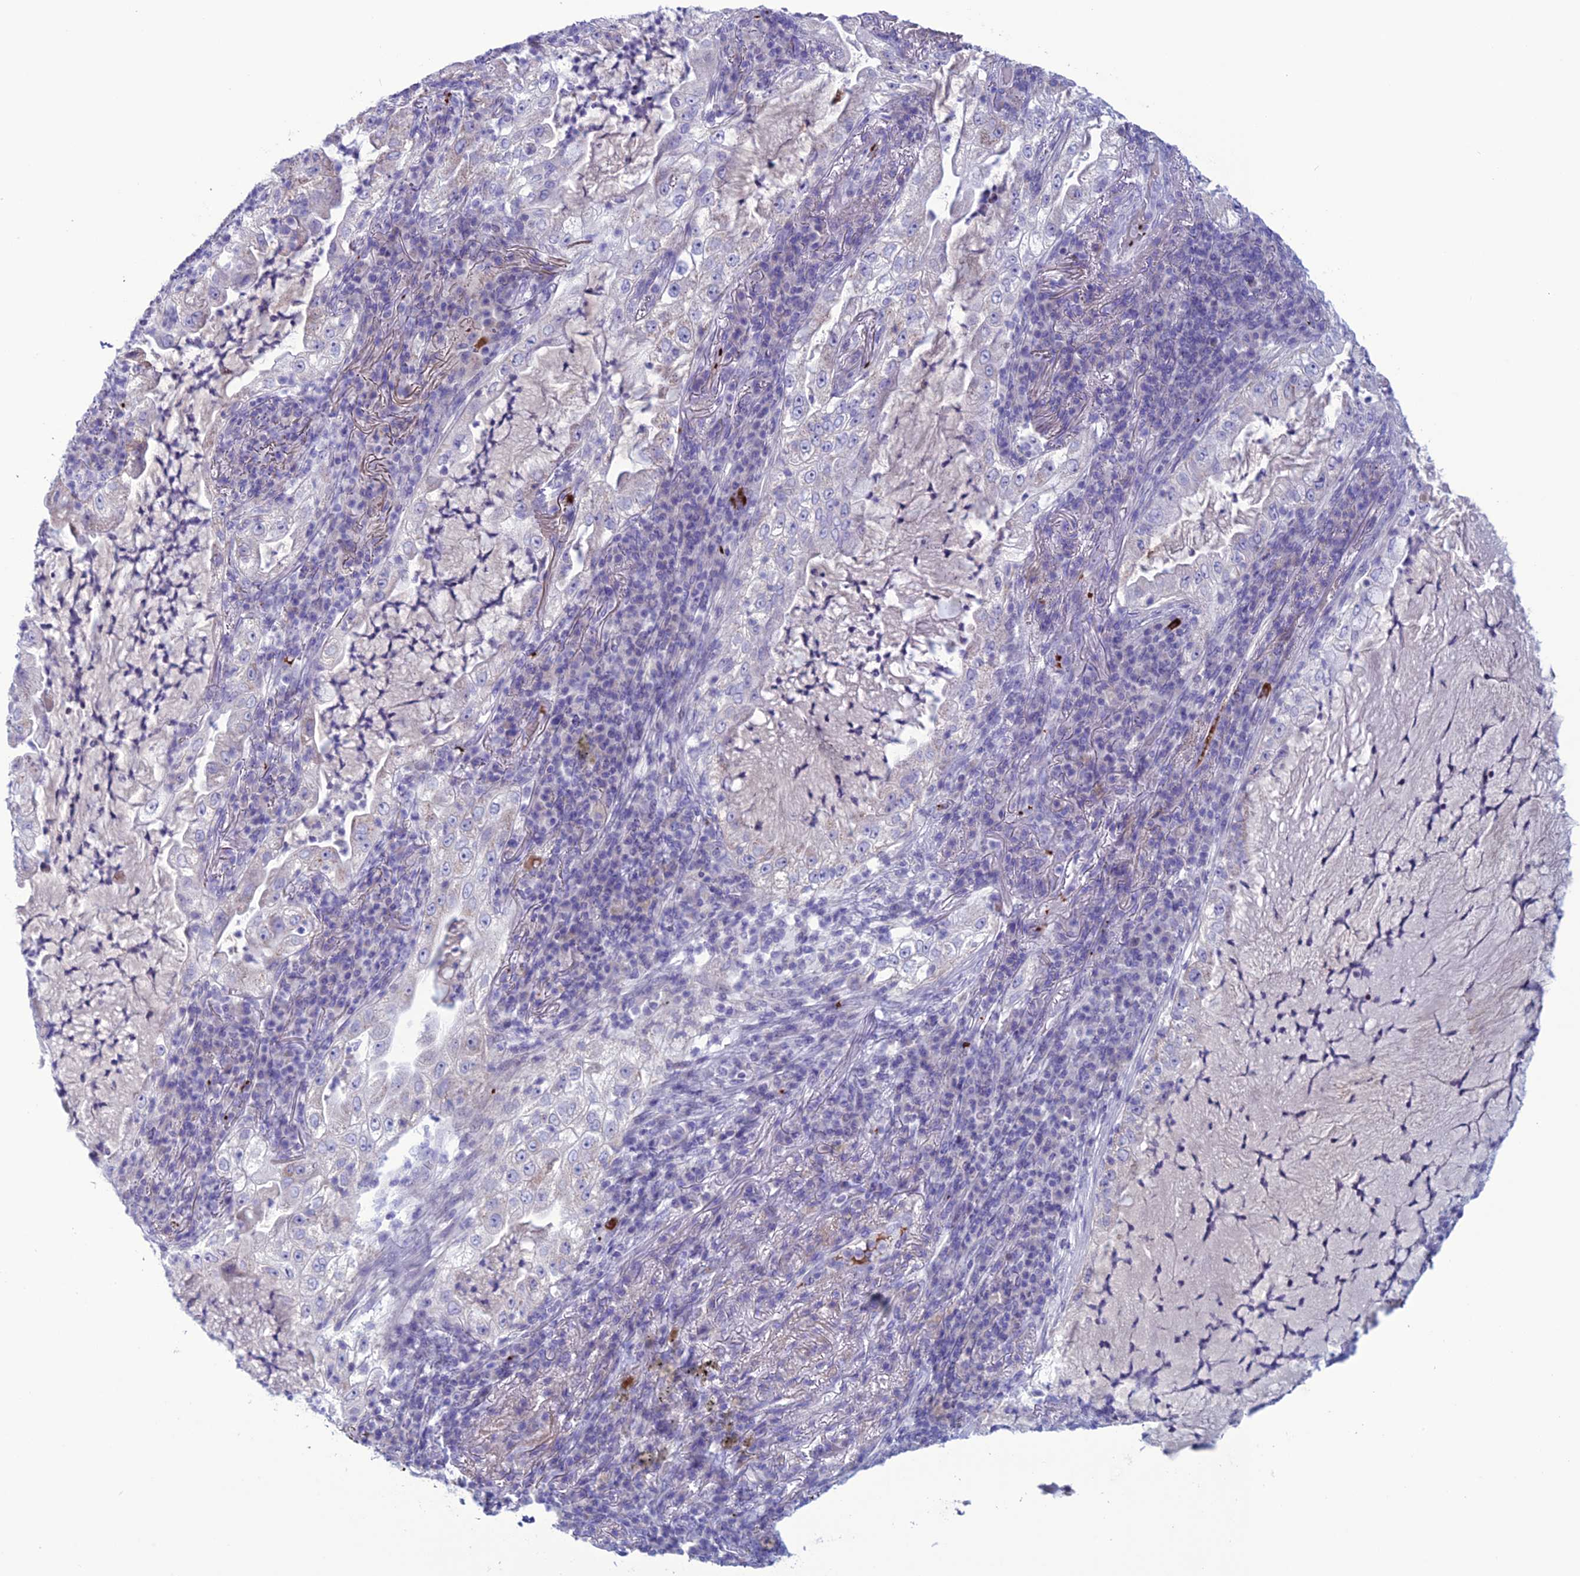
{"staining": {"intensity": "negative", "quantity": "none", "location": "none"}, "tissue": "lung cancer", "cell_type": "Tumor cells", "image_type": "cancer", "snomed": [{"axis": "morphology", "description": "Adenocarcinoma, NOS"}, {"axis": "topography", "description": "Lung"}], "caption": "High magnification brightfield microscopy of lung cancer stained with DAB (3,3'-diaminobenzidine) (brown) and counterstained with hematoxylin (blue): tumor cells show no significant positivity.", "gene": "C21orf140", "patient": {"sex": "female", "age": 73}}